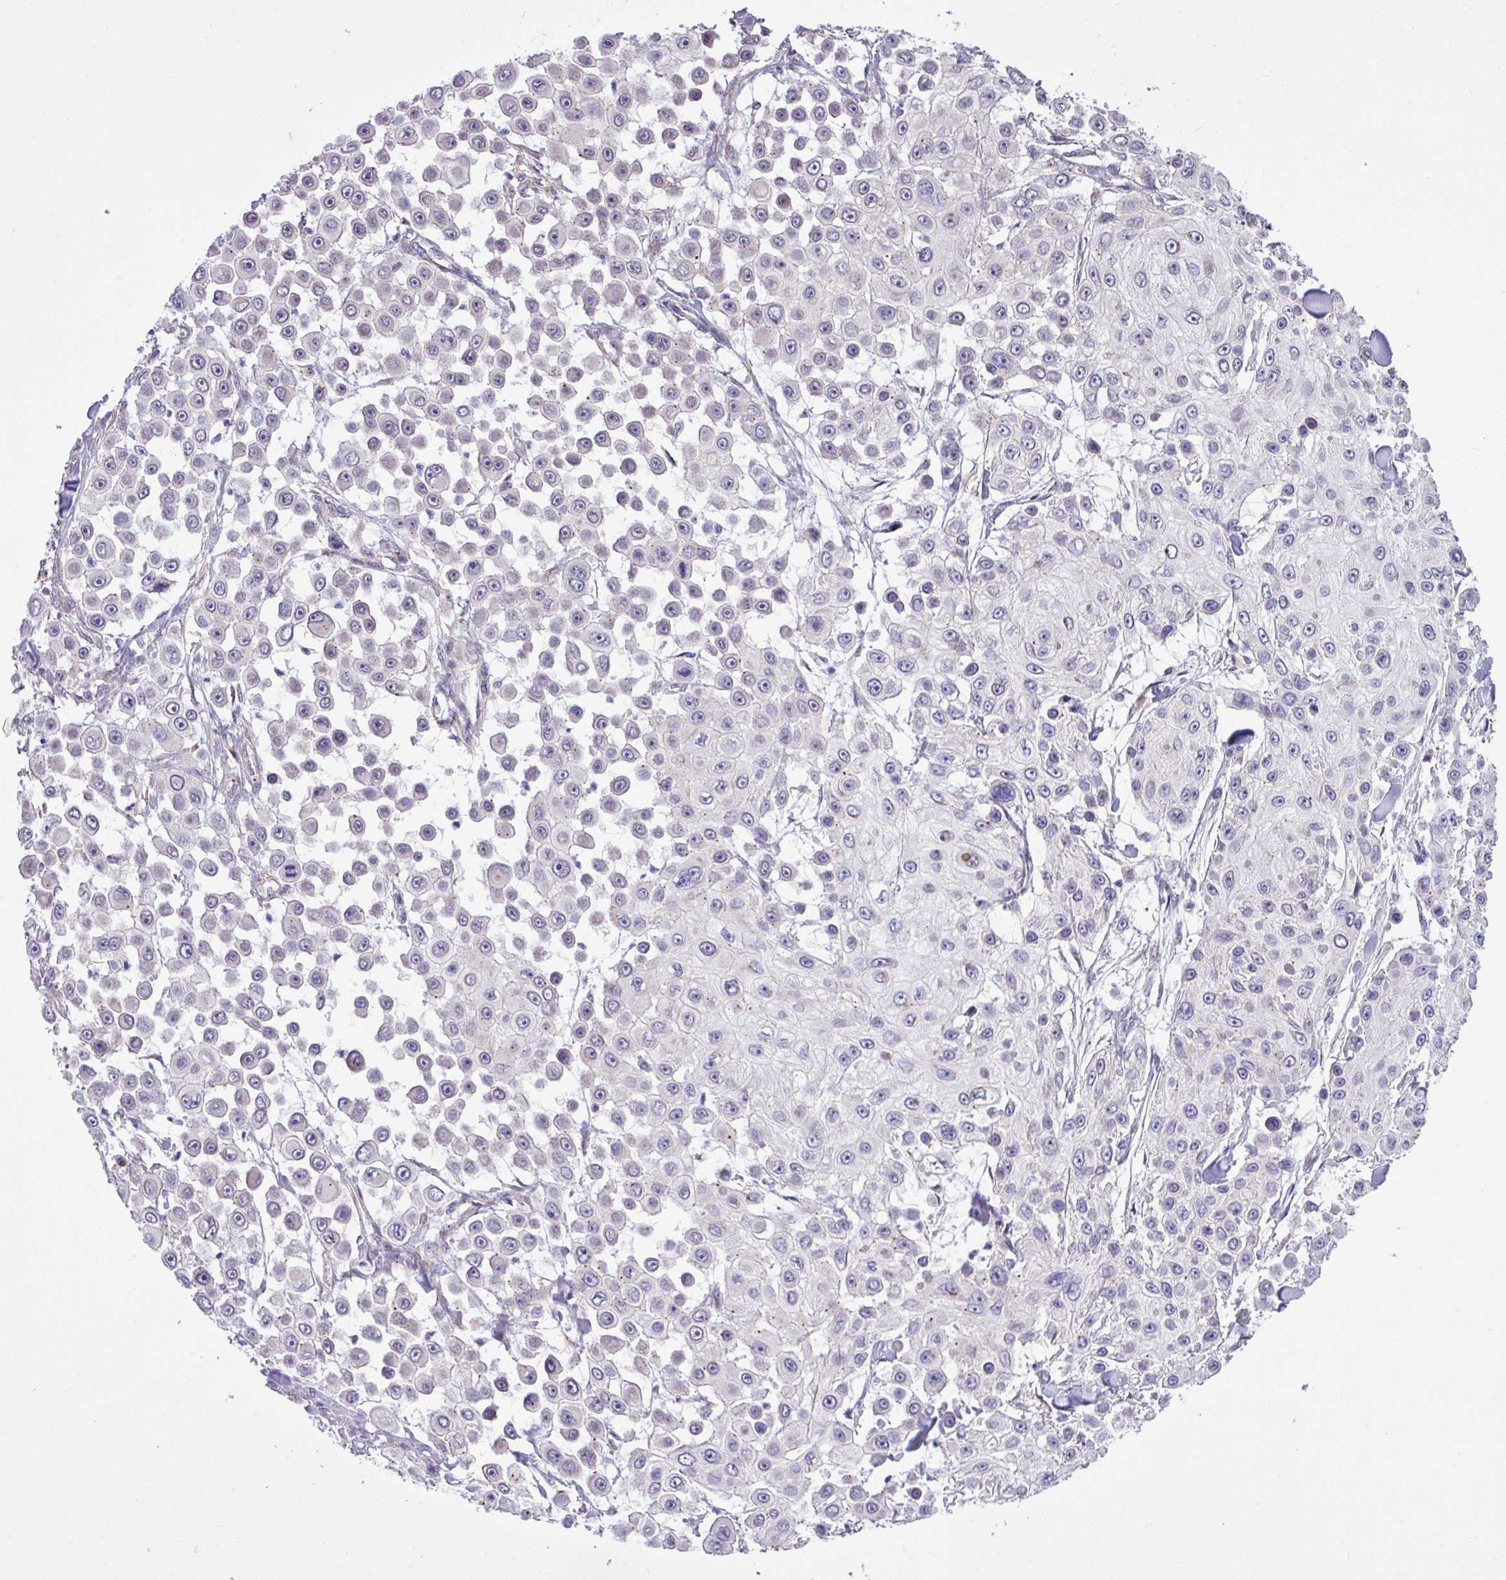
{"staining": {"intensity": "negative", "quantity": "none", "location": "none"}, "tissue": "skin cancer", "cell_type": "Tumor cells", "image_type": "cancer", "snomed": [{"axis": "morphology", "description": "Squamous cell carcinoma, NOS"}, {"axis": "topography", "description": "Skin"}], "caption": "There is no significant positivity in tumor cells of squamous cell carcinoma (skin).", "gene": "SPINK8", "patient": {"sex": "male", "age": 67}}